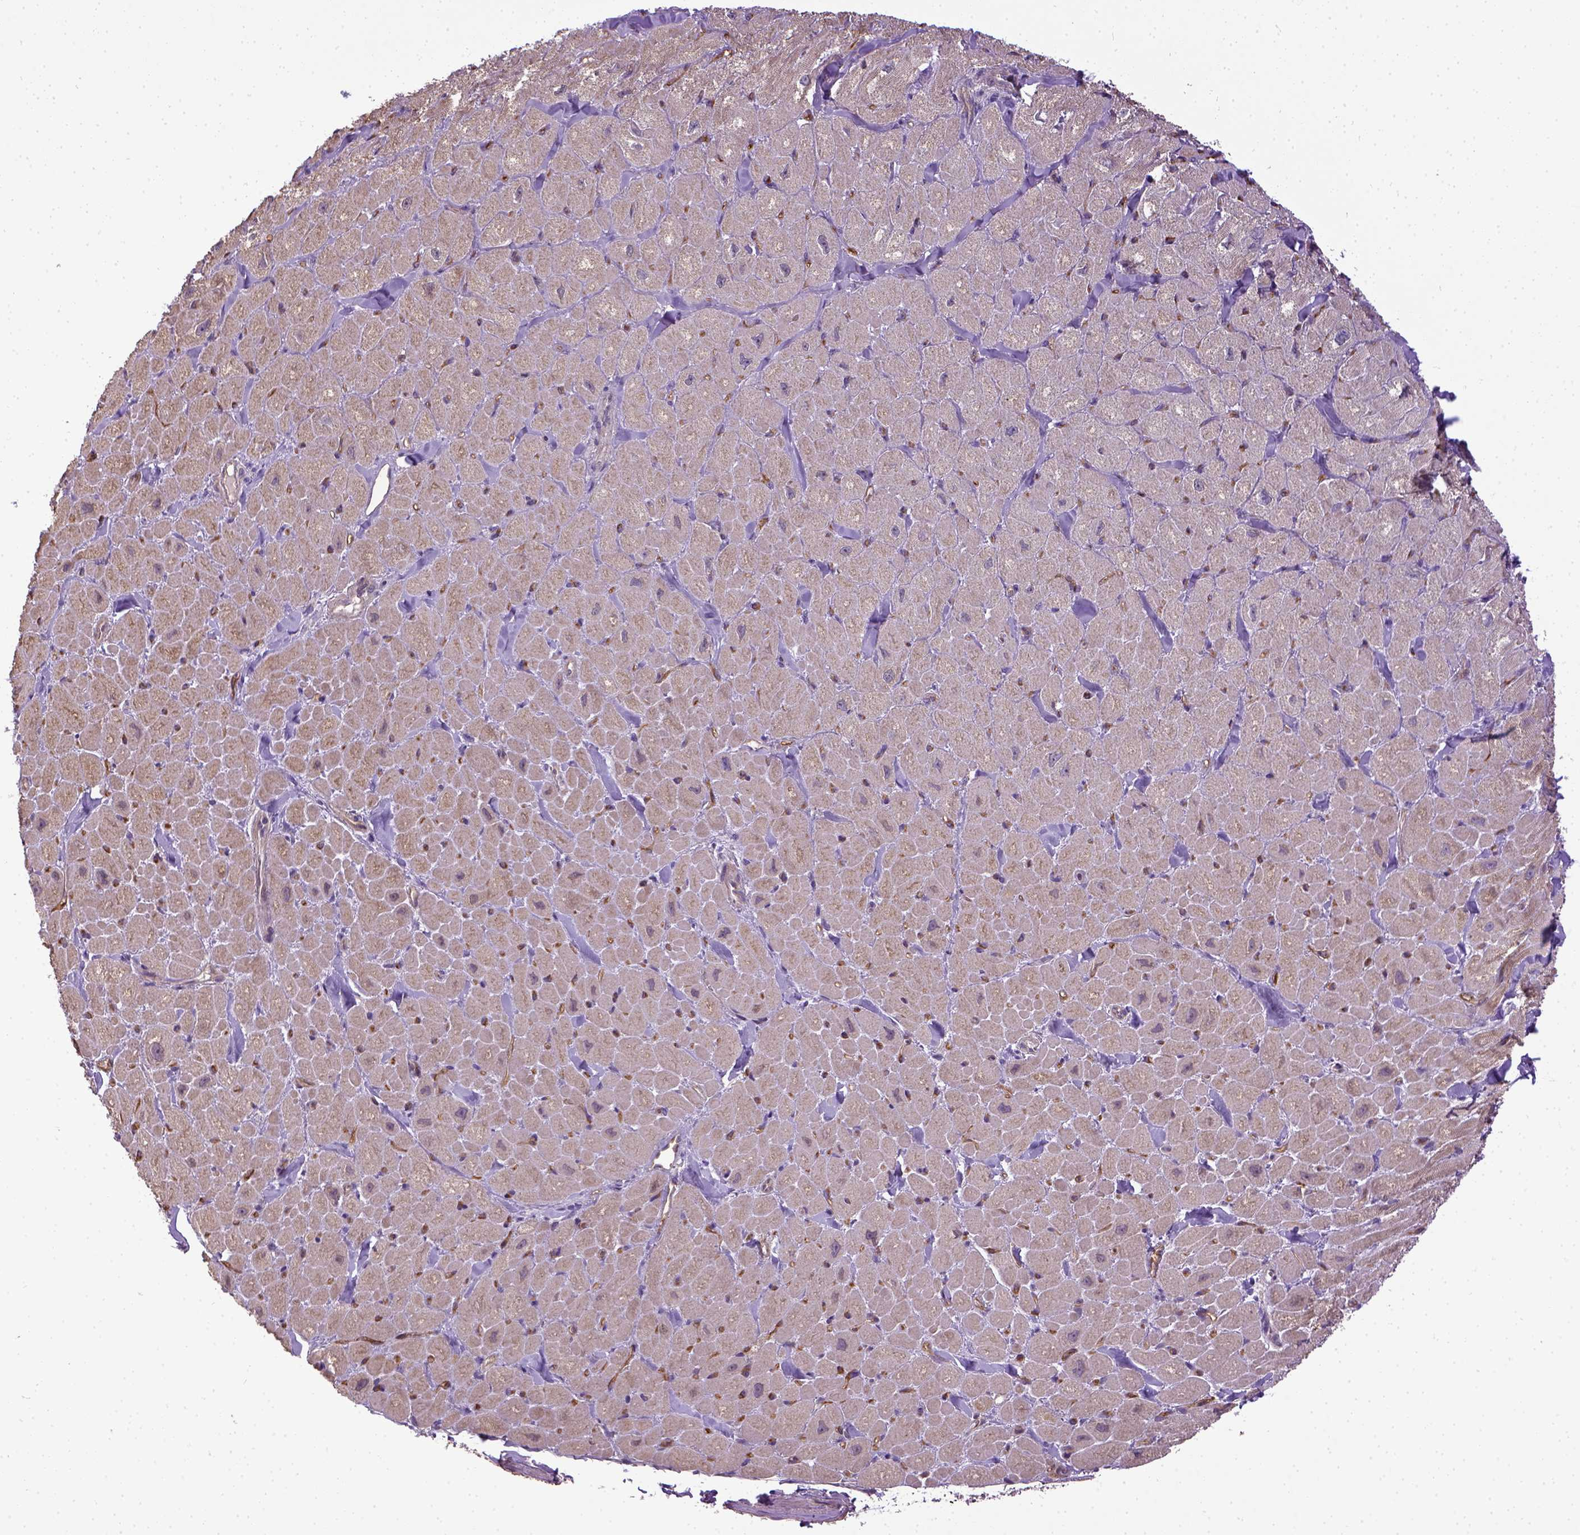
{"staining": {"intensity": "weak", "quantity": ">75%", "location": "cytoplasmic/membranous"}, "tissue": "heart muscle", "cell_type": "Cardiomyocytes", "image_type": "normal", "snomed": [{"axis": "morphology", "description": "Normal tissue, NOS"}, {"axis": "topography", "description": "Heart"}], "caption": "An immunohistochemistry photomicrograph of normal tissue is shown. Protein staining in brown highlights weak cytoplasmic/membranous positivity in heart muscle within cardiomyocytes.", "gene": "ENG", "patient": {"sex": "male", "age": 60}}